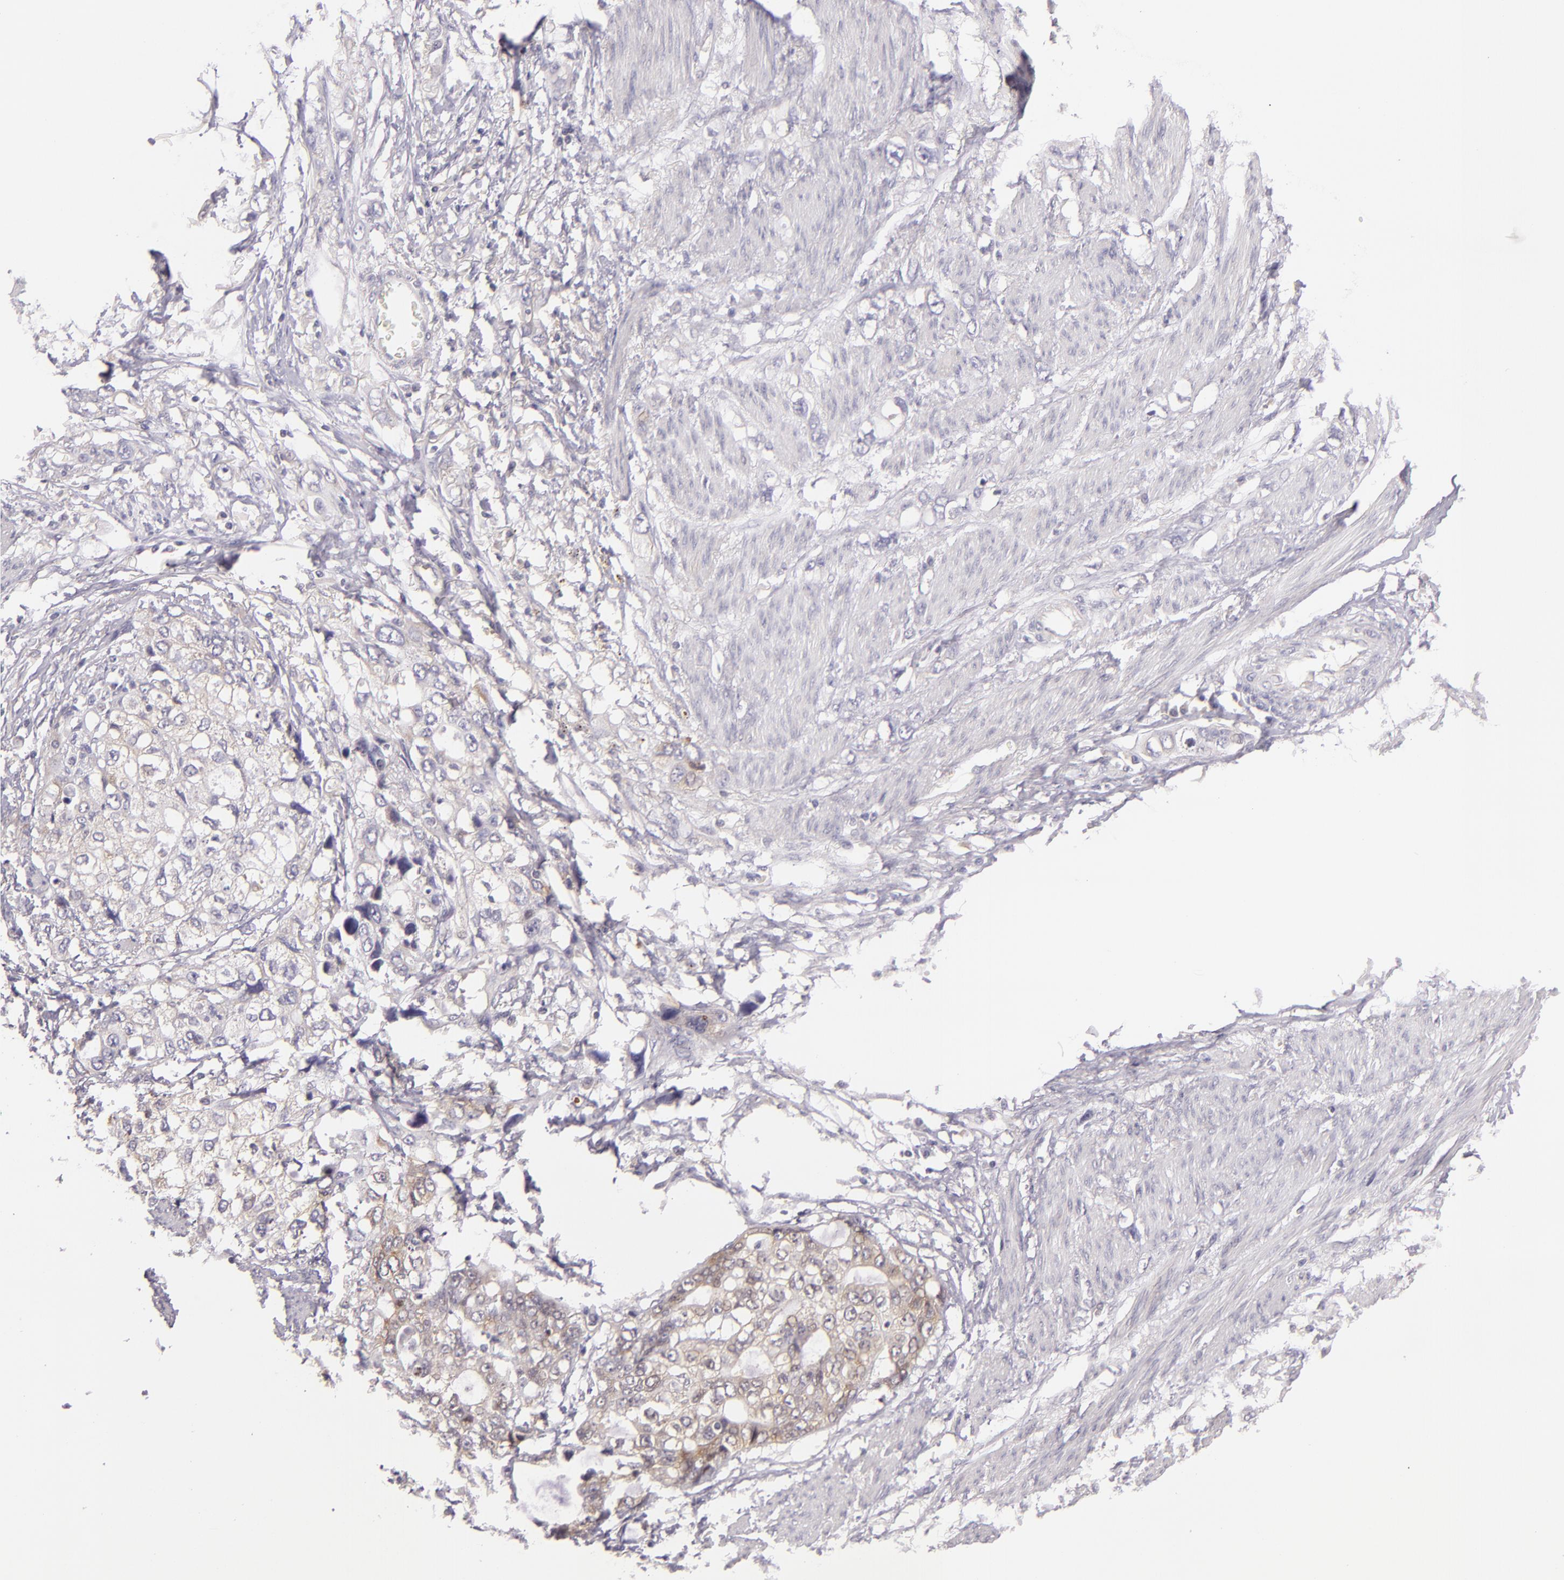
{"staining": {"intensity": "weak", "quantity": "<25%", "location": "cytoplasmic/membranous"}, "tissue": "stomach cancer", "cell_type": "Tumor cells", "image_type": "cancer", "snomed": [{"axis": "morphology", "description": "Adenocarcinoma, NOS"}, {"axis": "topography", "description": "Stomach, upper"}], "caption": "High power microscopy photomicrograph of an immunohistochemistry (IHC) photomicrograph of stomach adenocarcinoma, revealing no significant expression in tumor cells.", "gene": "UPF3B", "patient": {"sex": "female", "age": 52}}